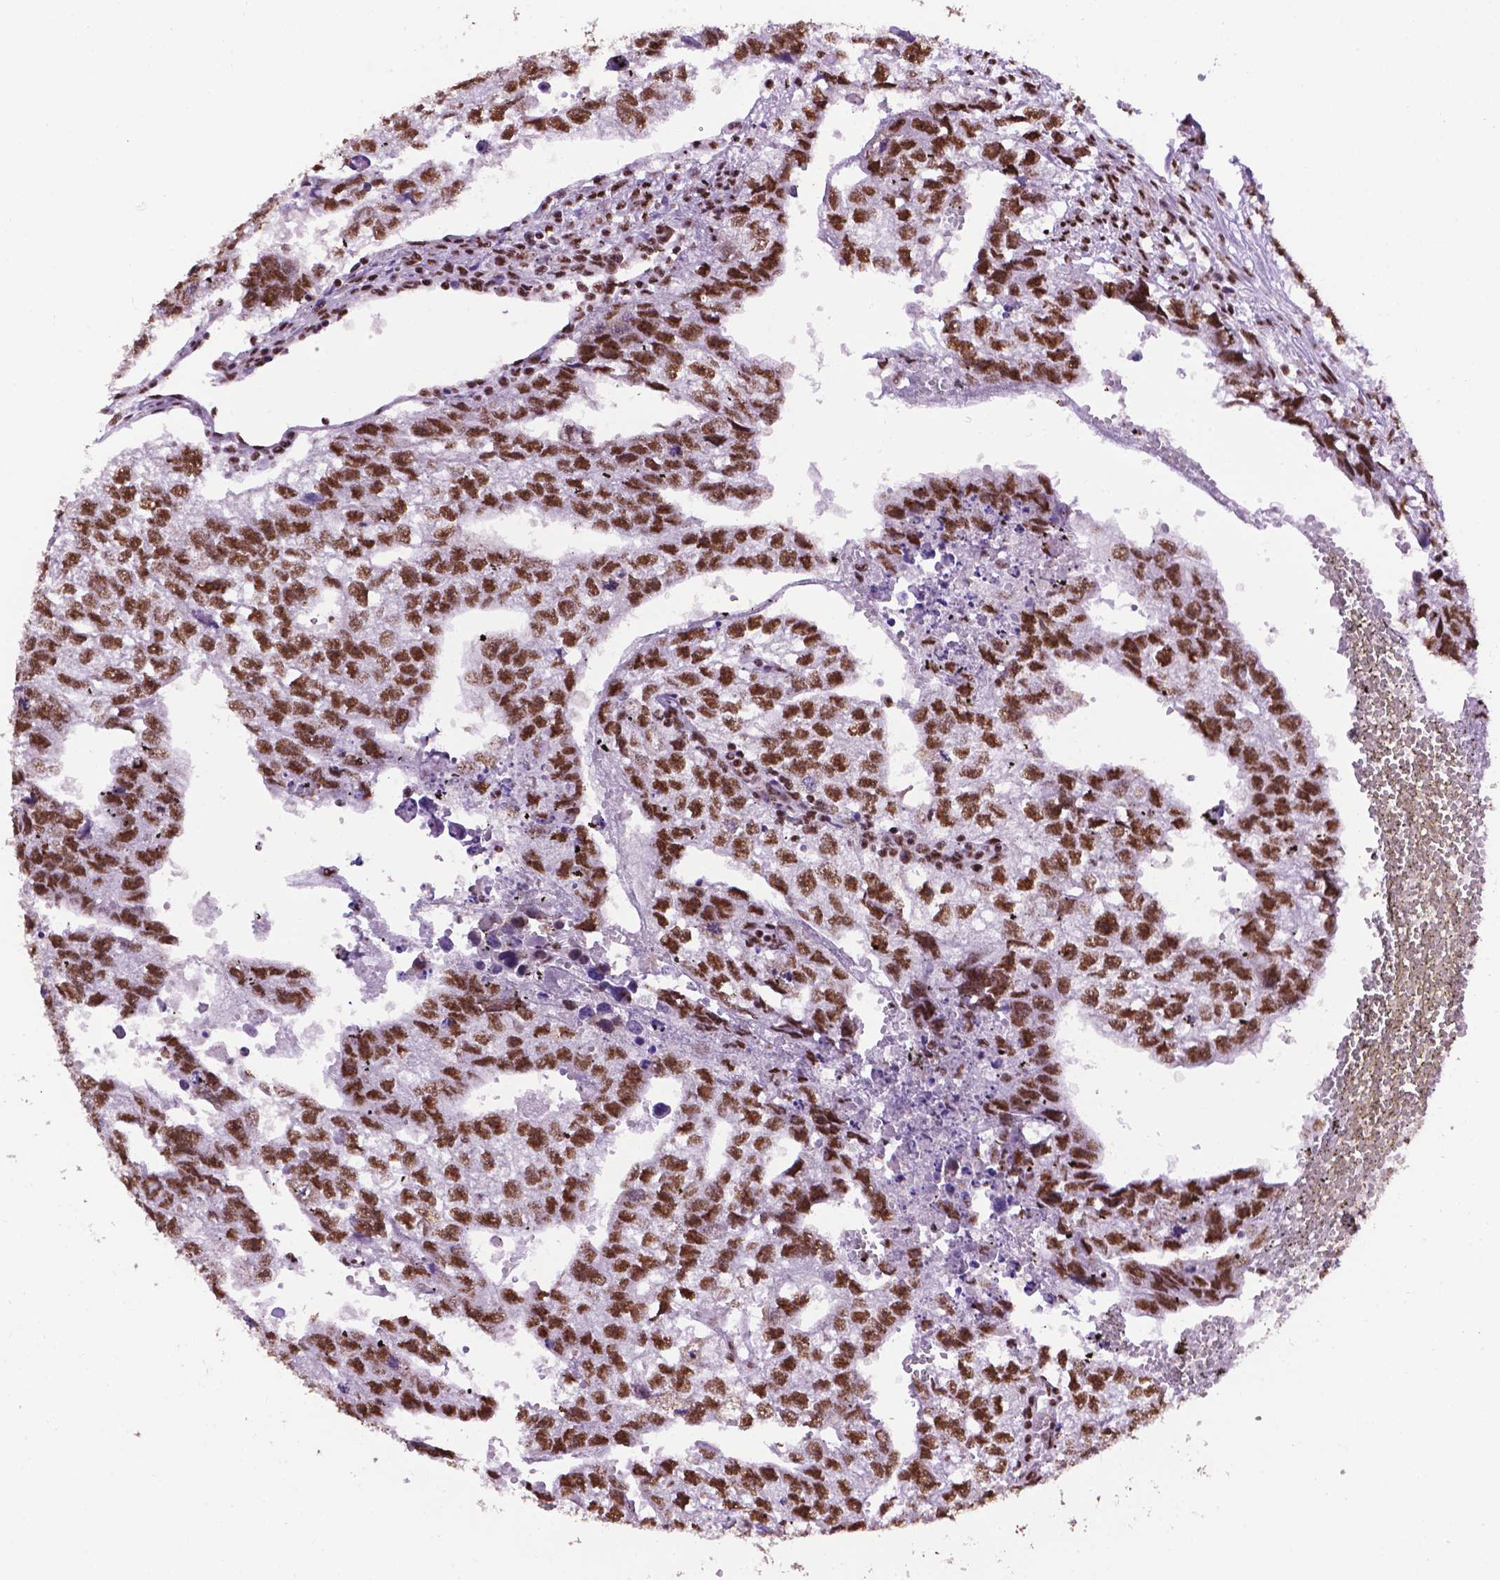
{"staining": {"intensity": "strong", "quantity": ">75%", "location": "nuclear"}, "tissue": "testis cancer", "cell_type": "Tumor cells", "image_type": "cancer", "snomed": [{"axis": "morphology", "description": "Carcinoma, Embryonal, NOS"}, {"axis": "morphology", "description": "Teratoma, malignant, NOS"}, {"axis": "topography", "description": "Testis"}], "caption": "A high-resolution image shows IHC staining of testis cancer (malignant teratoma), which displays strong nuclear positivity in approximately >75% of tumor cells.", "gene": "CCAR2", "patient": {"sex": "male", "age": 44}}